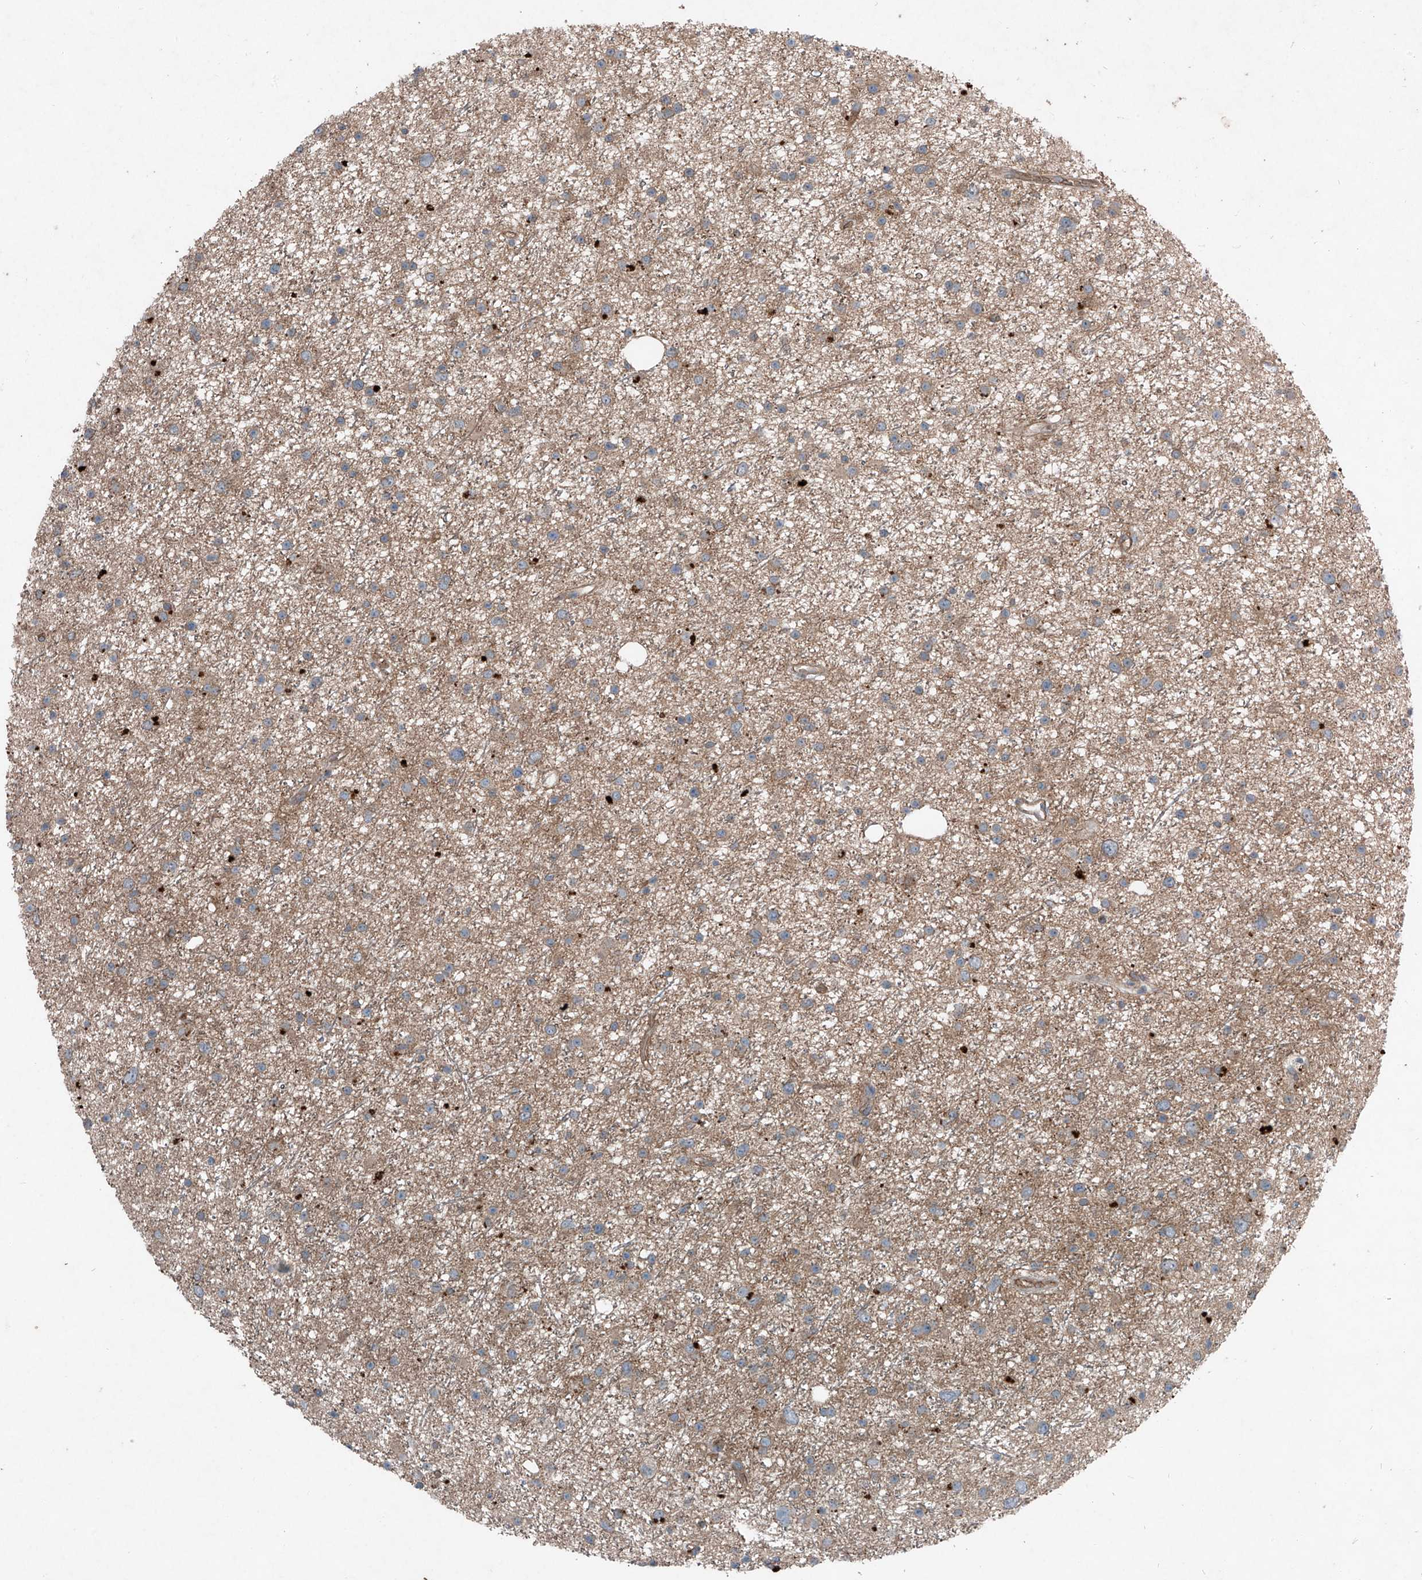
{"staining": {"intensity": "weak", "quantity": ">75%", "location": "cytoplasmic/membranous"}, "tissue": "glioma", "cell_type": "Tumor cells", "image_type": "cancer", "snomed": [{"axis": "morphology", "description": "Glioma, malignant, Low grade"}, {"axis": "topography", "description": "Cerebral cortex"}], "caption": "Protein expression analysis of human malignant low-grade glioma reveals weak cytoplasmic/membranous expression in approximately >75% of tumor cells. Nuclei are stained in blue.", "gene": "FOXRED2", "patient": {"sex": "female", "age": 39}}